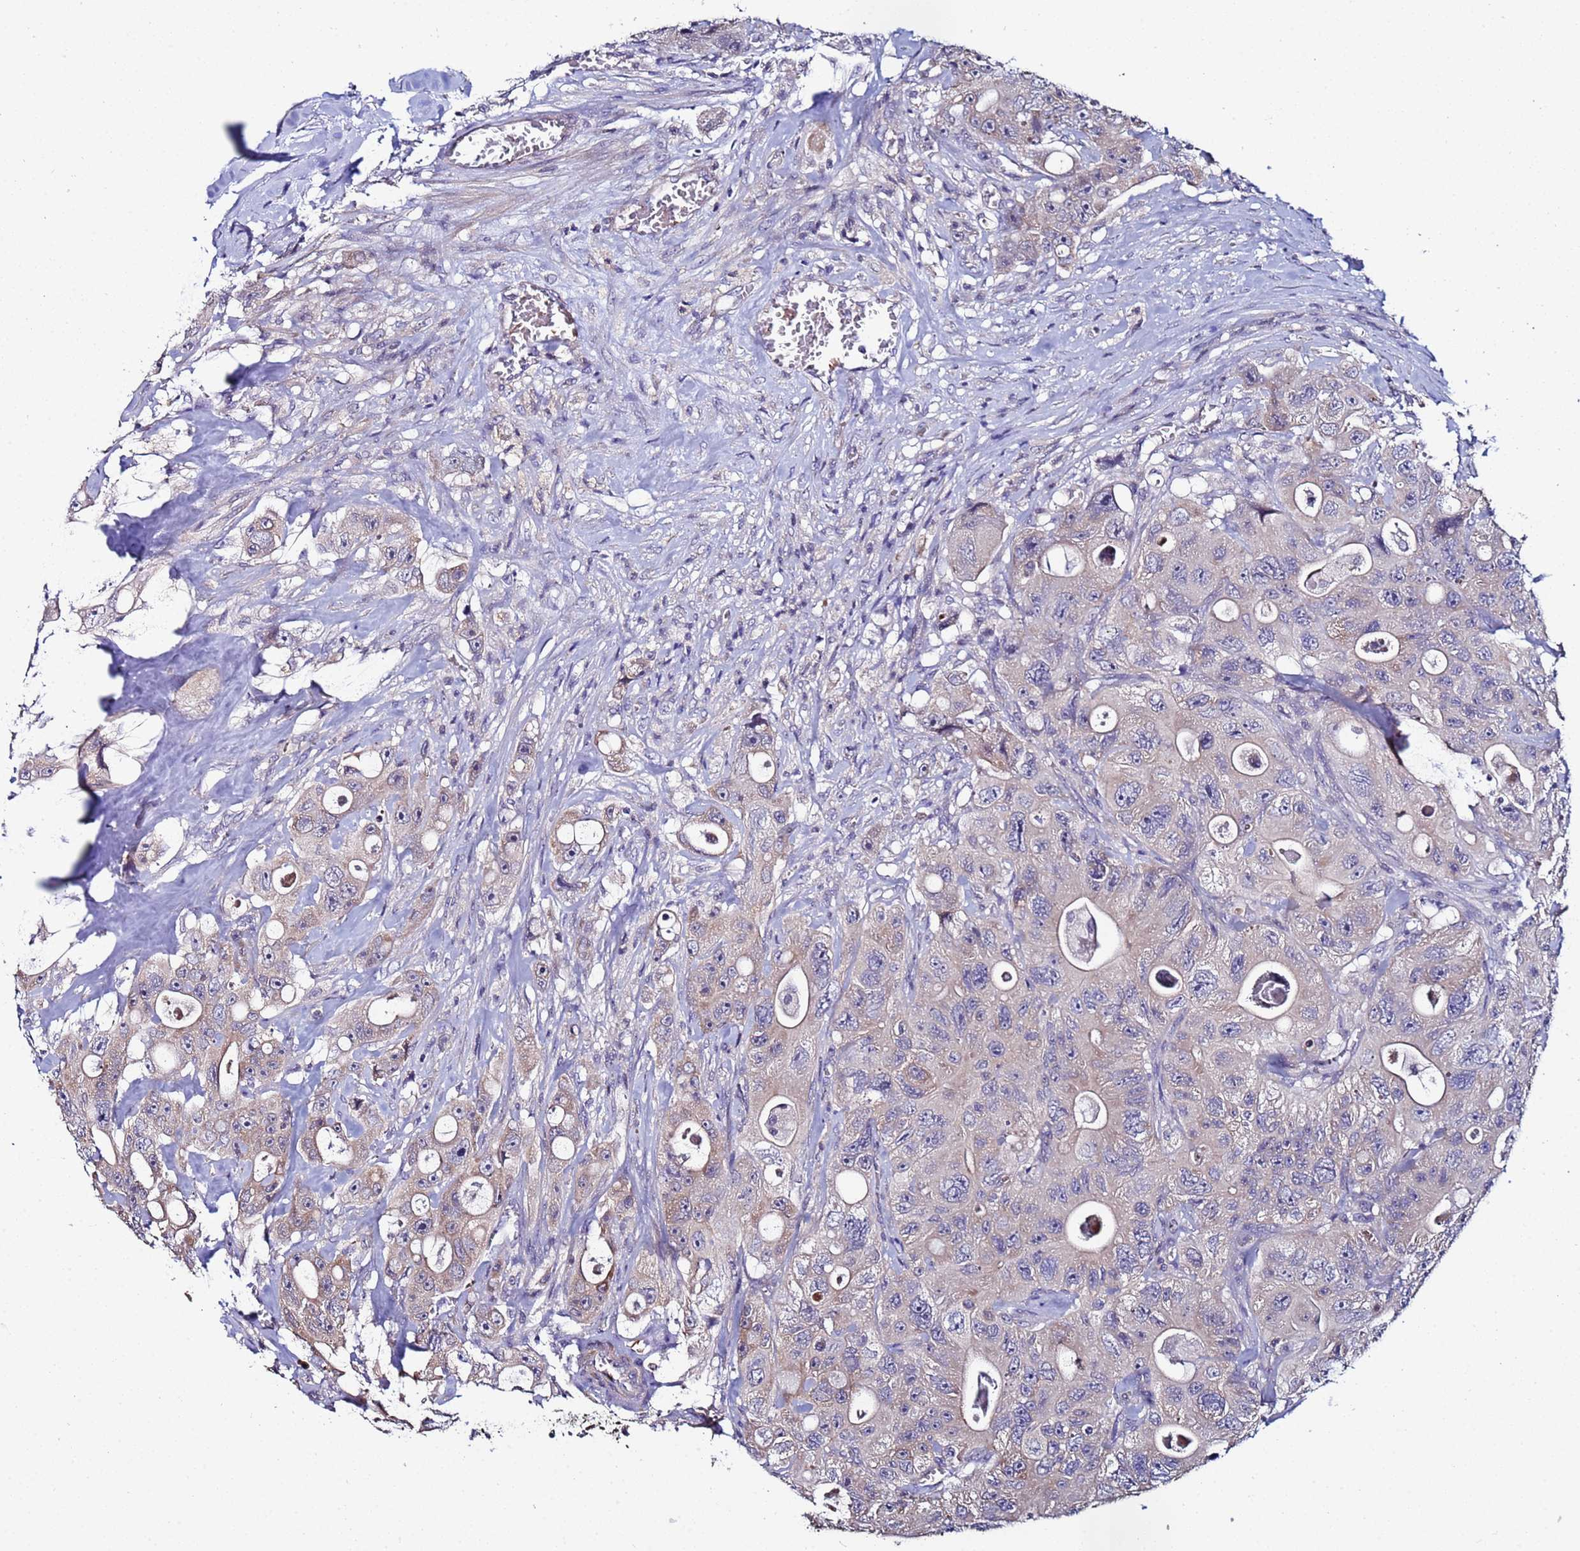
{"staining": {"intensity": "weak", "quantity": "<25%", "location": "cytoplasmic/membranous"}, "tissue": "colorectal cancer", "cell_type": "Tumor cells", "image_type": "cancer", "snomed": [{"axis": "morphology", "description": "Adenocarcinoma, NOS"}, {"axis": "topography", "description": "Colon"}], "caption": "Tumor cells show no significant staining in adenocarcinoma (colorectal).", "gene": "CLHC1", "patient": {"sex": "female", "age": 46}}